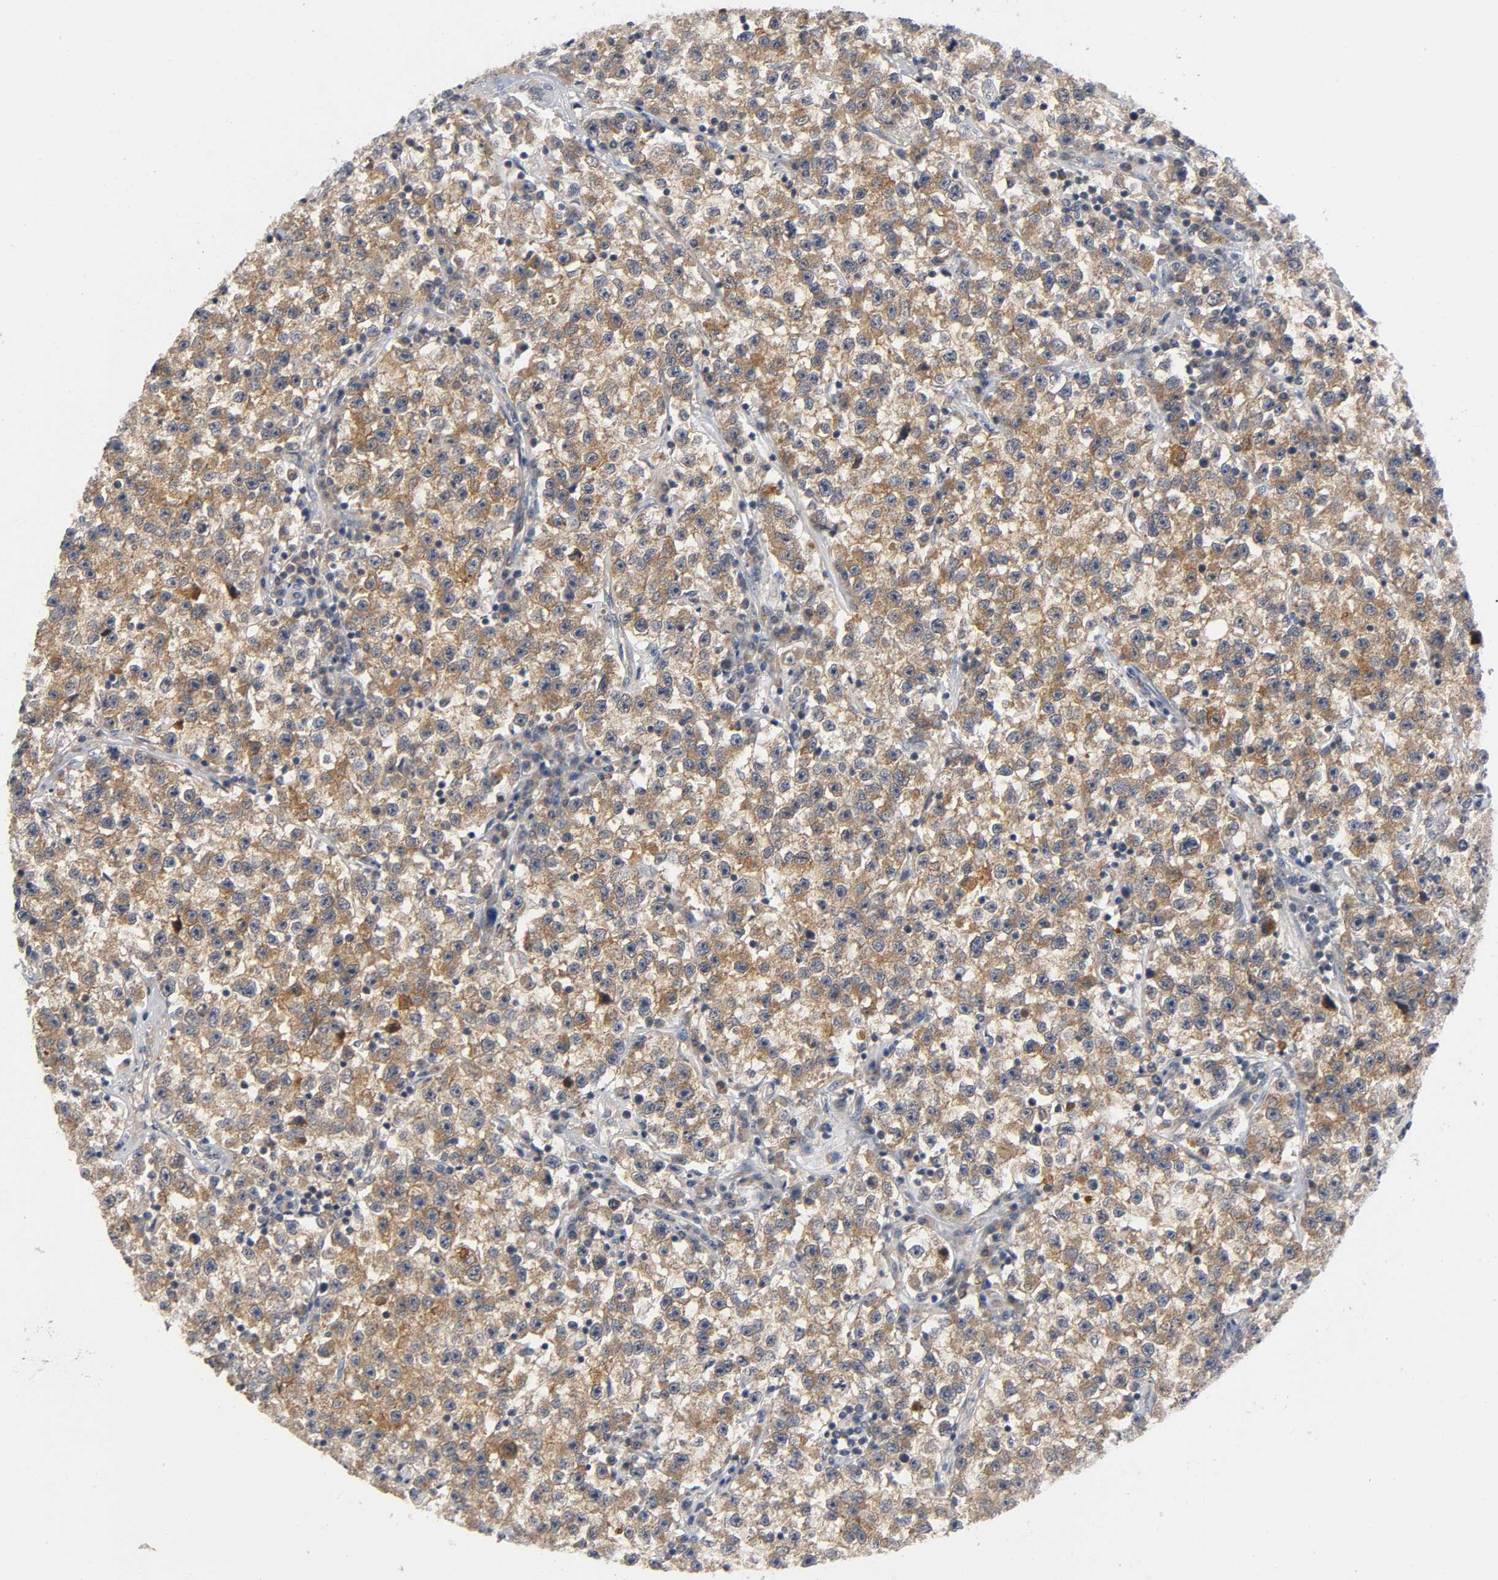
{"staining": {"intensity": "moderate", "quantity": ">75%", "location": "cytoplasmic/membranous"}, "tissue": "testis cancer", "cell_type": "Tumor cells", "image_type": "cancer", "snomed": [{"axis": "morphology", "description": "Seminoma, NOS"}, {"axis": "topography", "description": "Testis"}], "caption": "A brown stain labels moderate cytoplasmic/membranous positivity of a protein in human testis cancer tumor cells.", "gene": "MAPK8", "patient": {"sex": "male", "age": 22}}